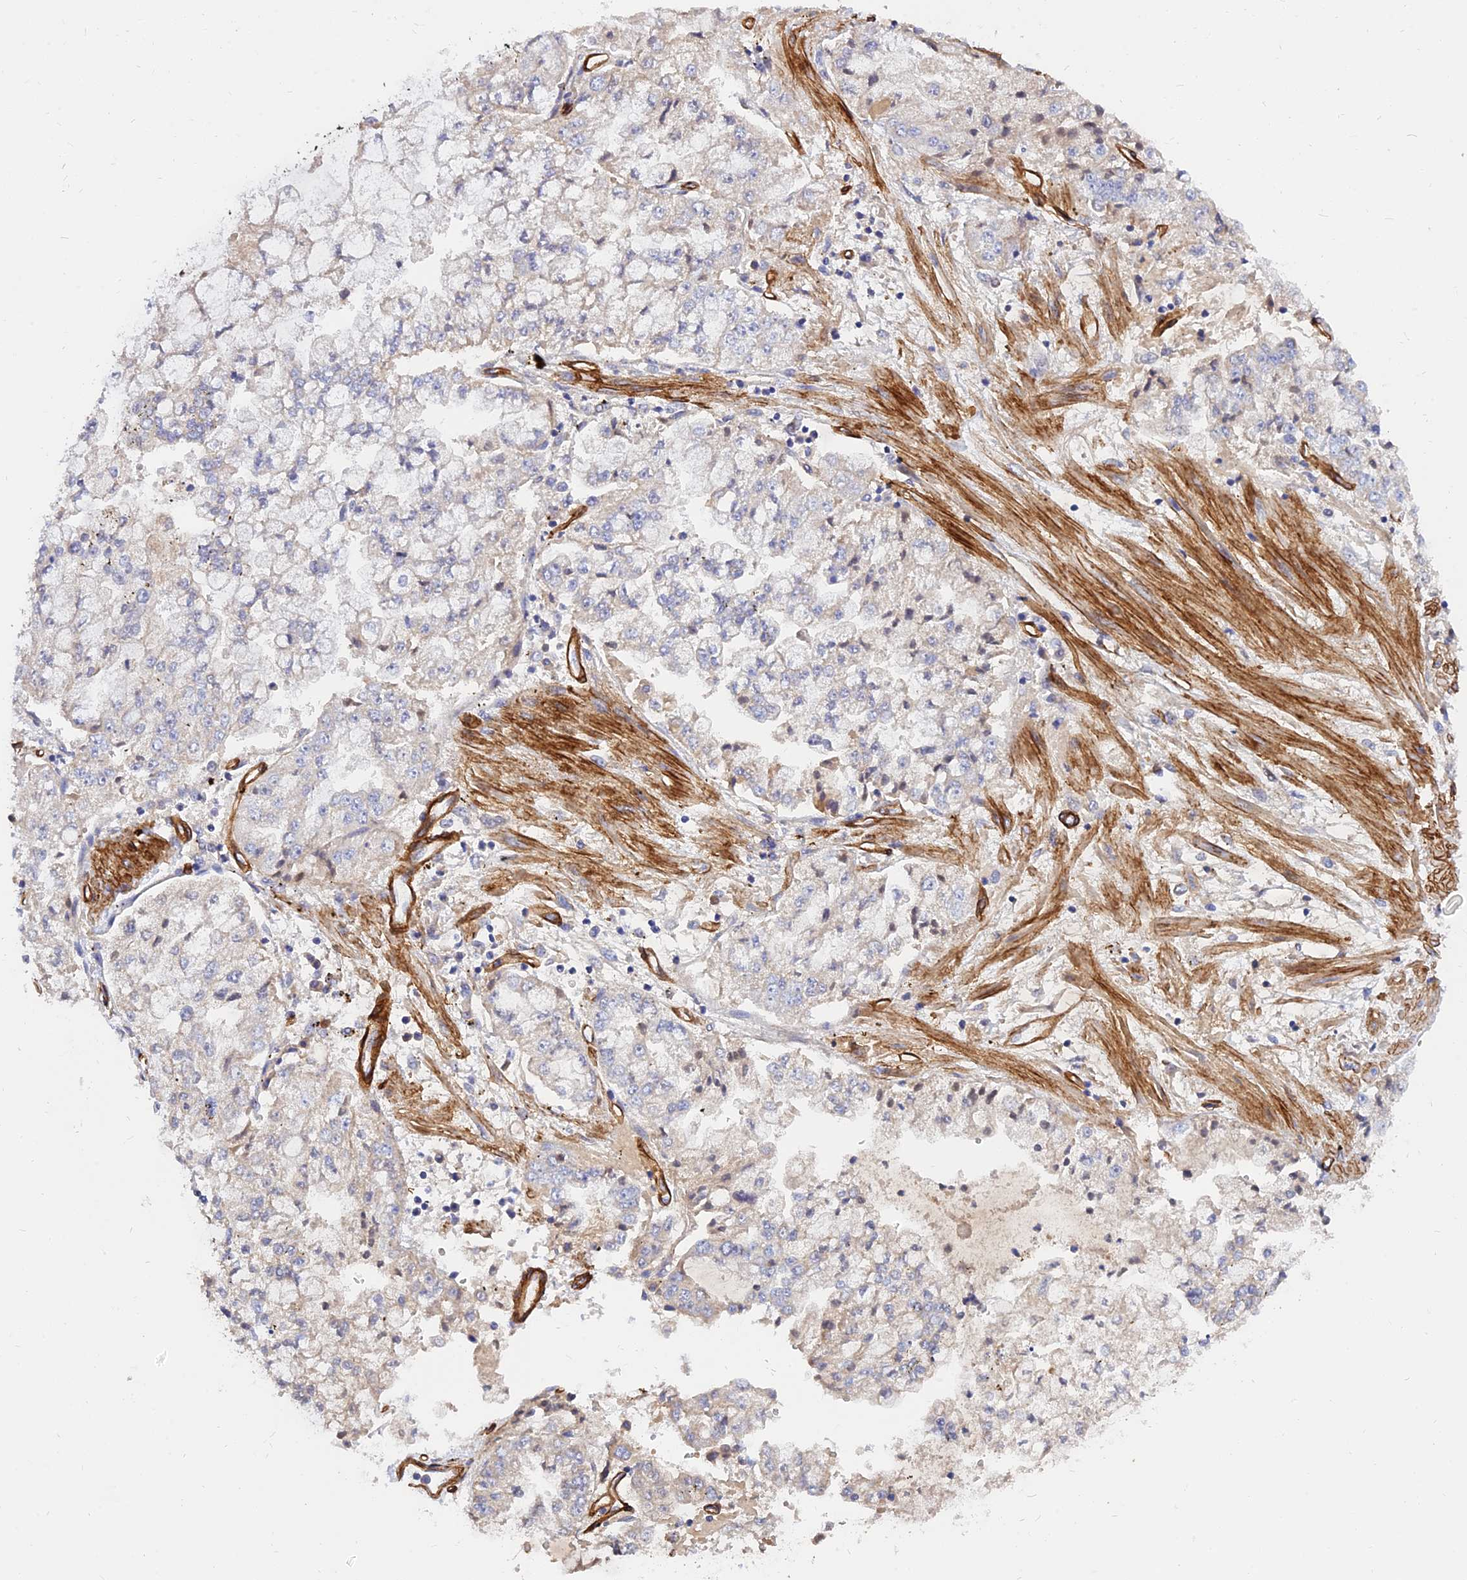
{"staining": {"intensity": "negative", "quantity": "none", "location": "none"}, "tissue": "stomach cancer", "cell_type": "Tumor cells", "image_type": "cancer", "snomed": [{"axis": "morphology", "description": "Adenocarcinoma, NOS"}, {"axis": "topography", "description": "Stomach"}], "caption": "This is an IHC image of stomach adenocarcinoma. There is no positivity in tumor cells.", "gene": "MRPL35", "patient": {"sex": "male", "age": 76}}